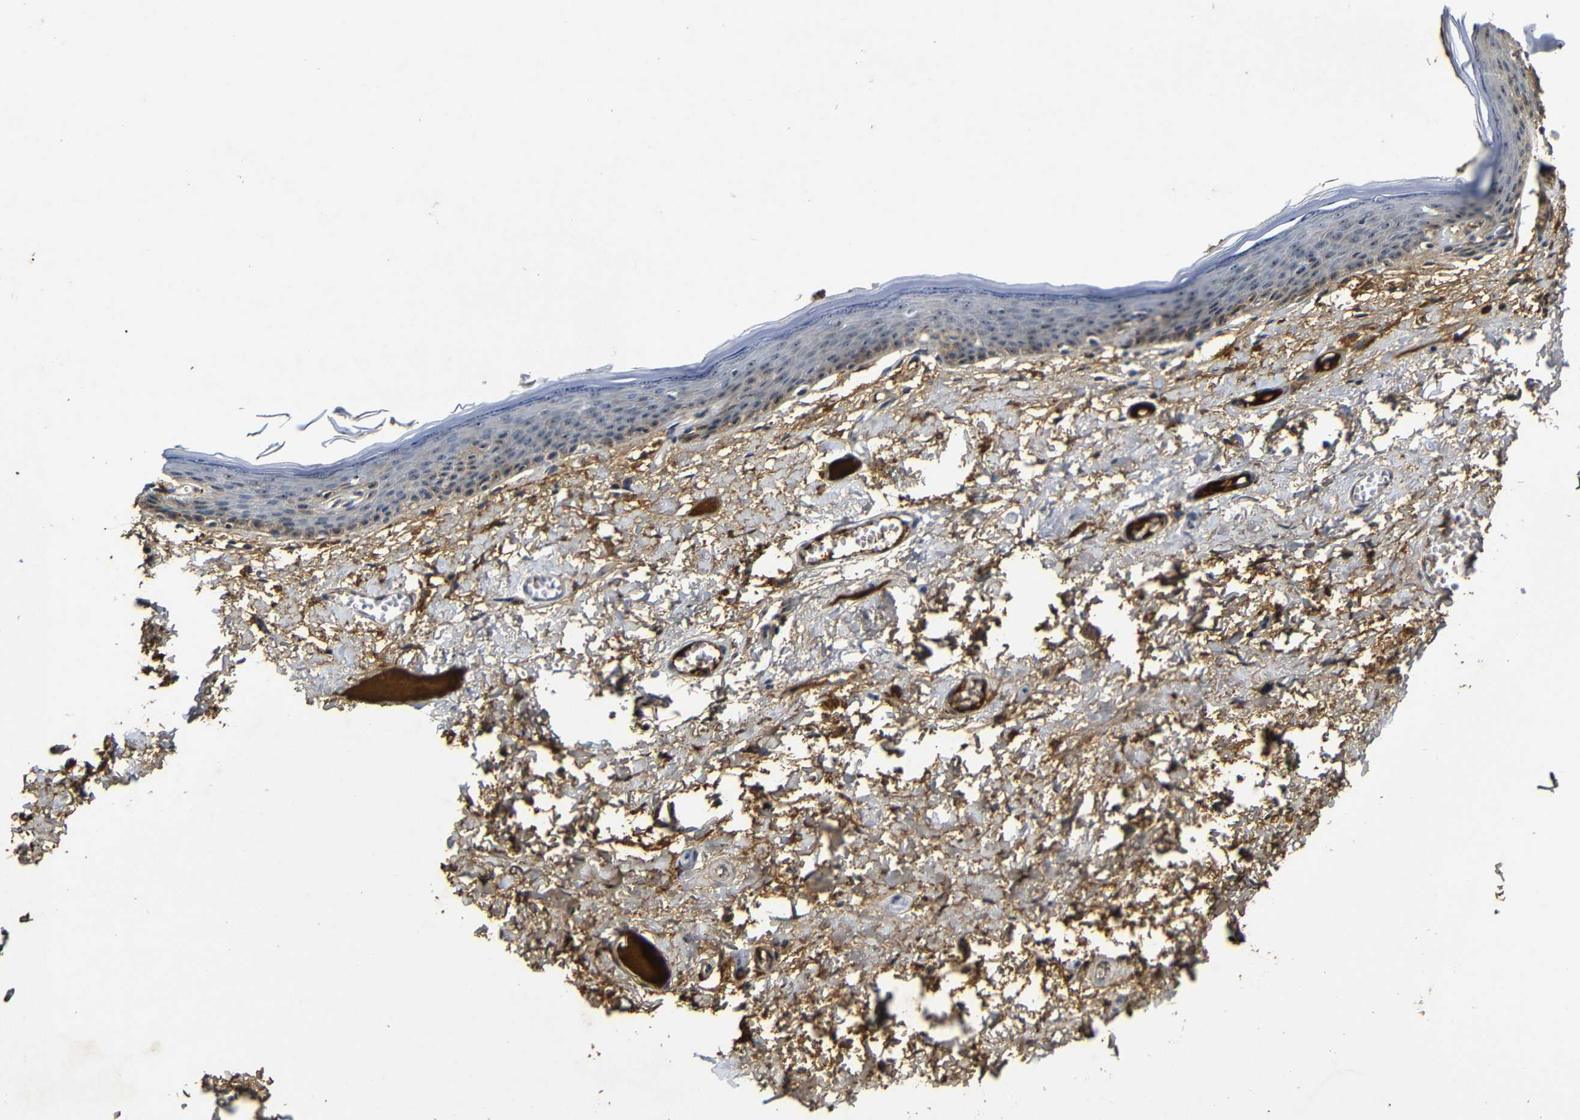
{"staining": {"intensity": "moderate", "quantity": "25%-75%", "location": "nuclear"}, "tissue": "skin", "cell_type": "Epidermal cells", "image_type": "normal", "snomed": [{"axis": "morphology", "description": "Normal tissue, NOS"}, {"axis": "topography", "description": "Vulva"}], "caption": "The photomicrograph displays immunohistochemical staining of normal skin. There is moderate nuclear positivity is identified in about 25%-75% of epidermal cells.", "gene": "MYC", "patient": {"sex": "female", "age": 54}}